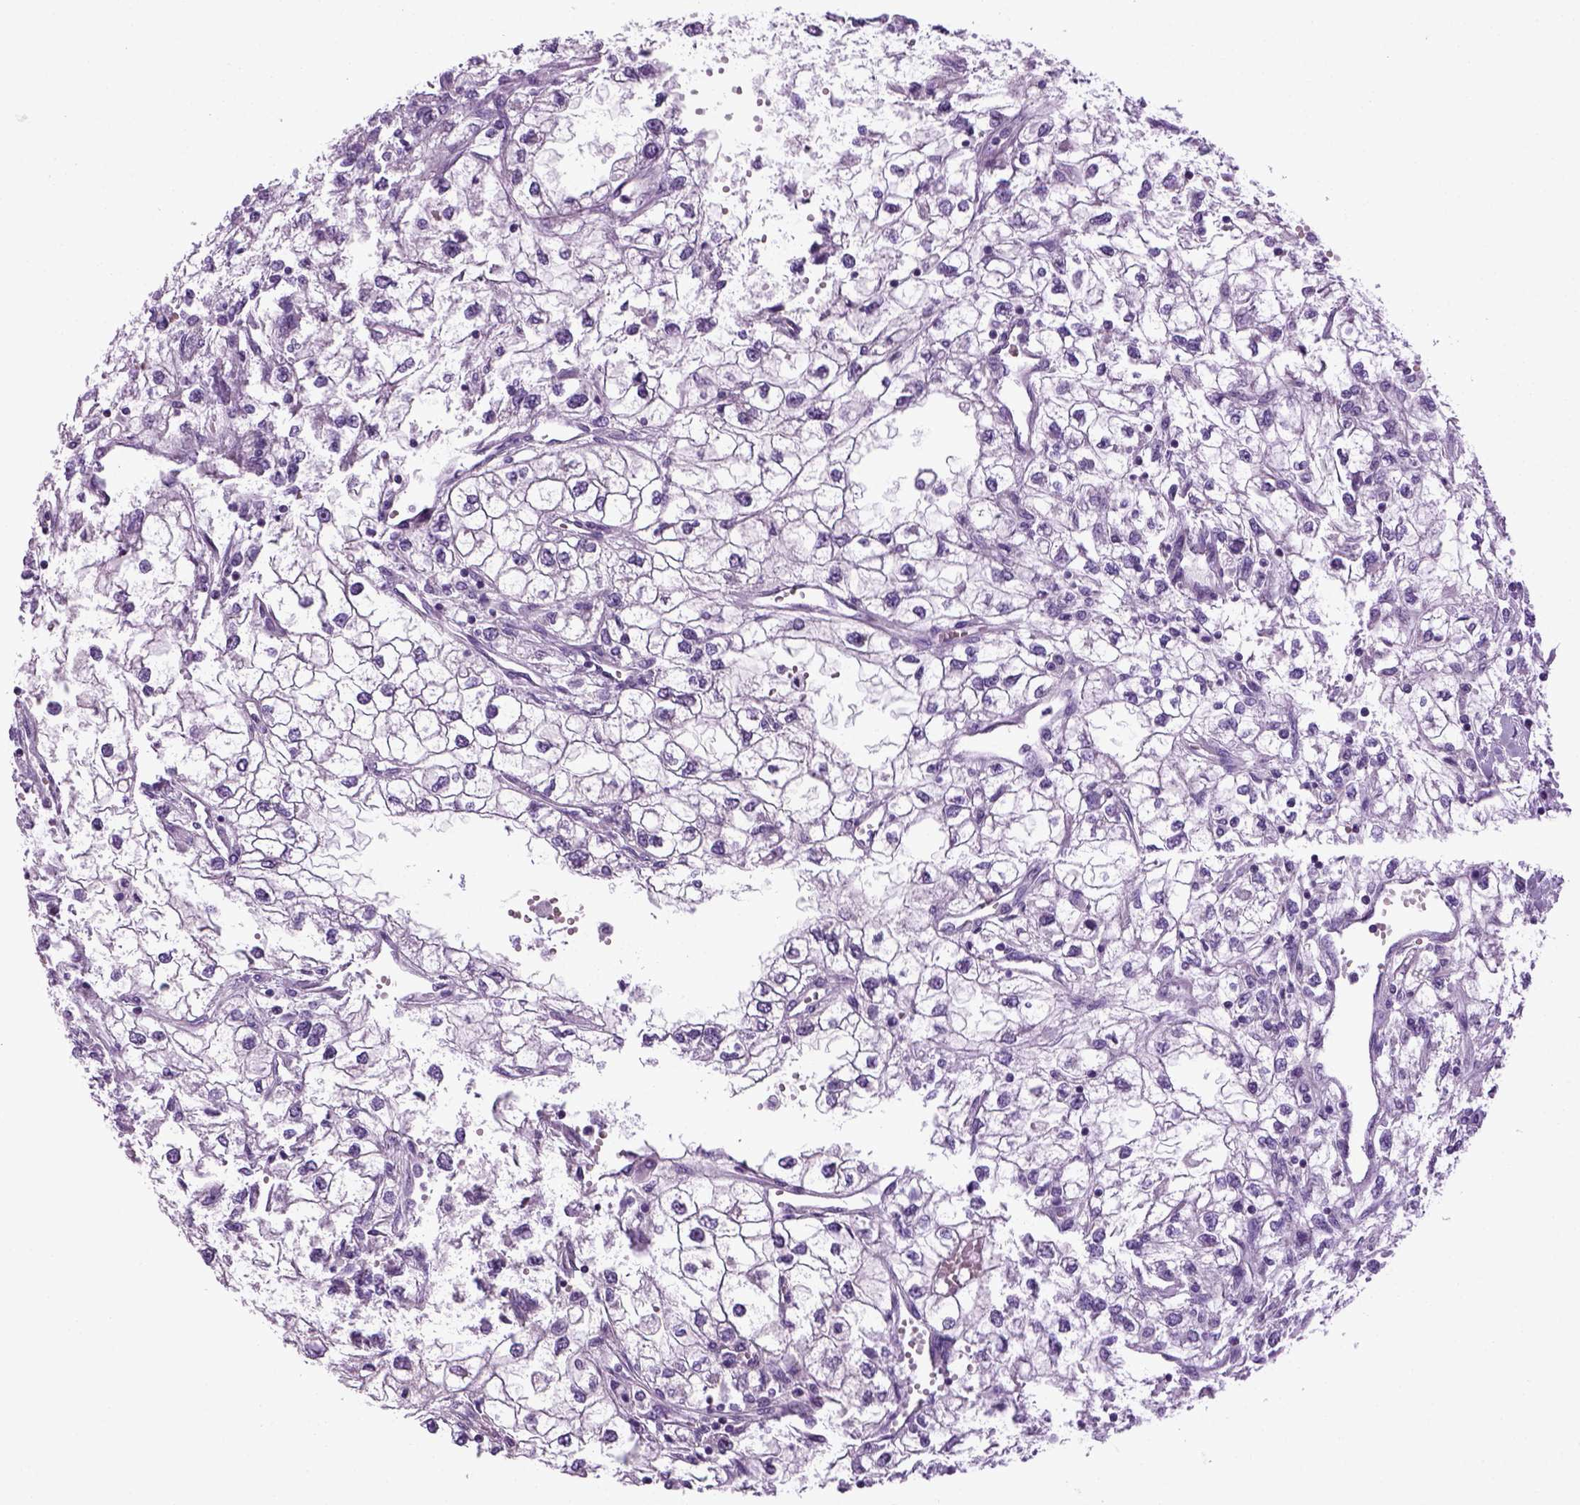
{"staining": {"intensity": "negative", "quantity": "none", "location": "none"}, "tissue": "renal cancer", "cell_type": "Tumor cells", "image_type": "cancer", "snomed": [{"axis": "morphology", "description": "Adenocarcinoma, NOS"}, {"axis": "topography", "description": "Kidney"}], "caption": "Immunohistochemistry (IHC) photomicrograph of renal cancer (adenocarcinoma) stained for a protein (brown), which exhibits no staining in tumor cells. (DAB (3,3'-diaminobenzidine) immunohistochemistry with hematoxylin counter stain).", "gene": "HMCN2", "patient": {"sex": "male", "age": 59}}